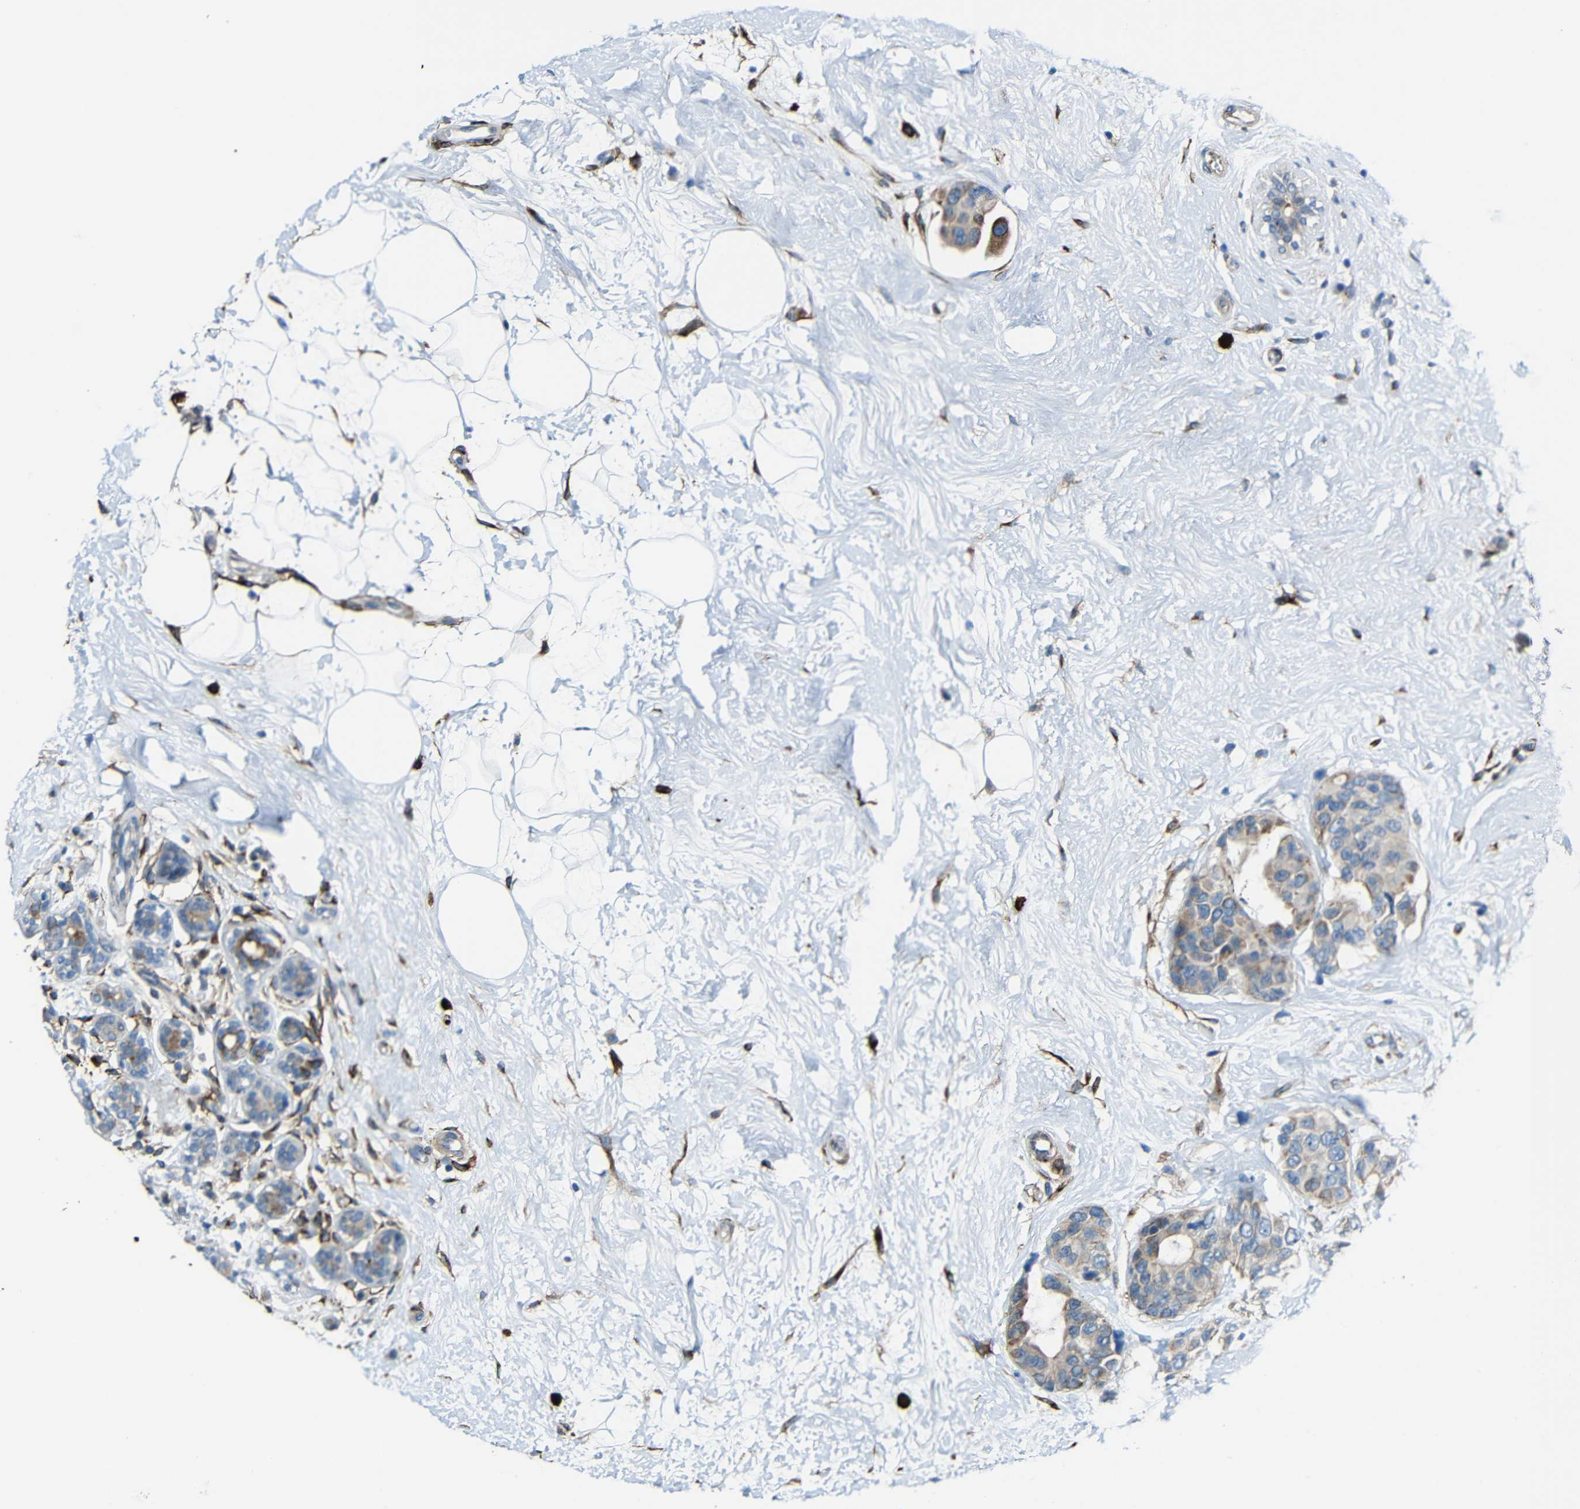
{"staining": {"intensity": "weak", "quantity": ">75%", "location": "cytoplasmic/membranous"}, "tissue": "breast cancer", "cell_type": "Tumor cells", "image_type": "cancer", "snomed": [{"axis": "morphology", "description": "Normal tissue, NOS"}, {"axis": "morphology", "description": "Duct carcinoma"}, {"axis": "topography", "description": "Breast"}], "caption": "Brown immunohistochemical staining in invasive ductal carcinoma (breast) exhibits weak cytoplasmic/membranous expression in about >75% of tumor cells.", "gene": "DCLK1", "patient": {"sex": "female", "age": 39}}